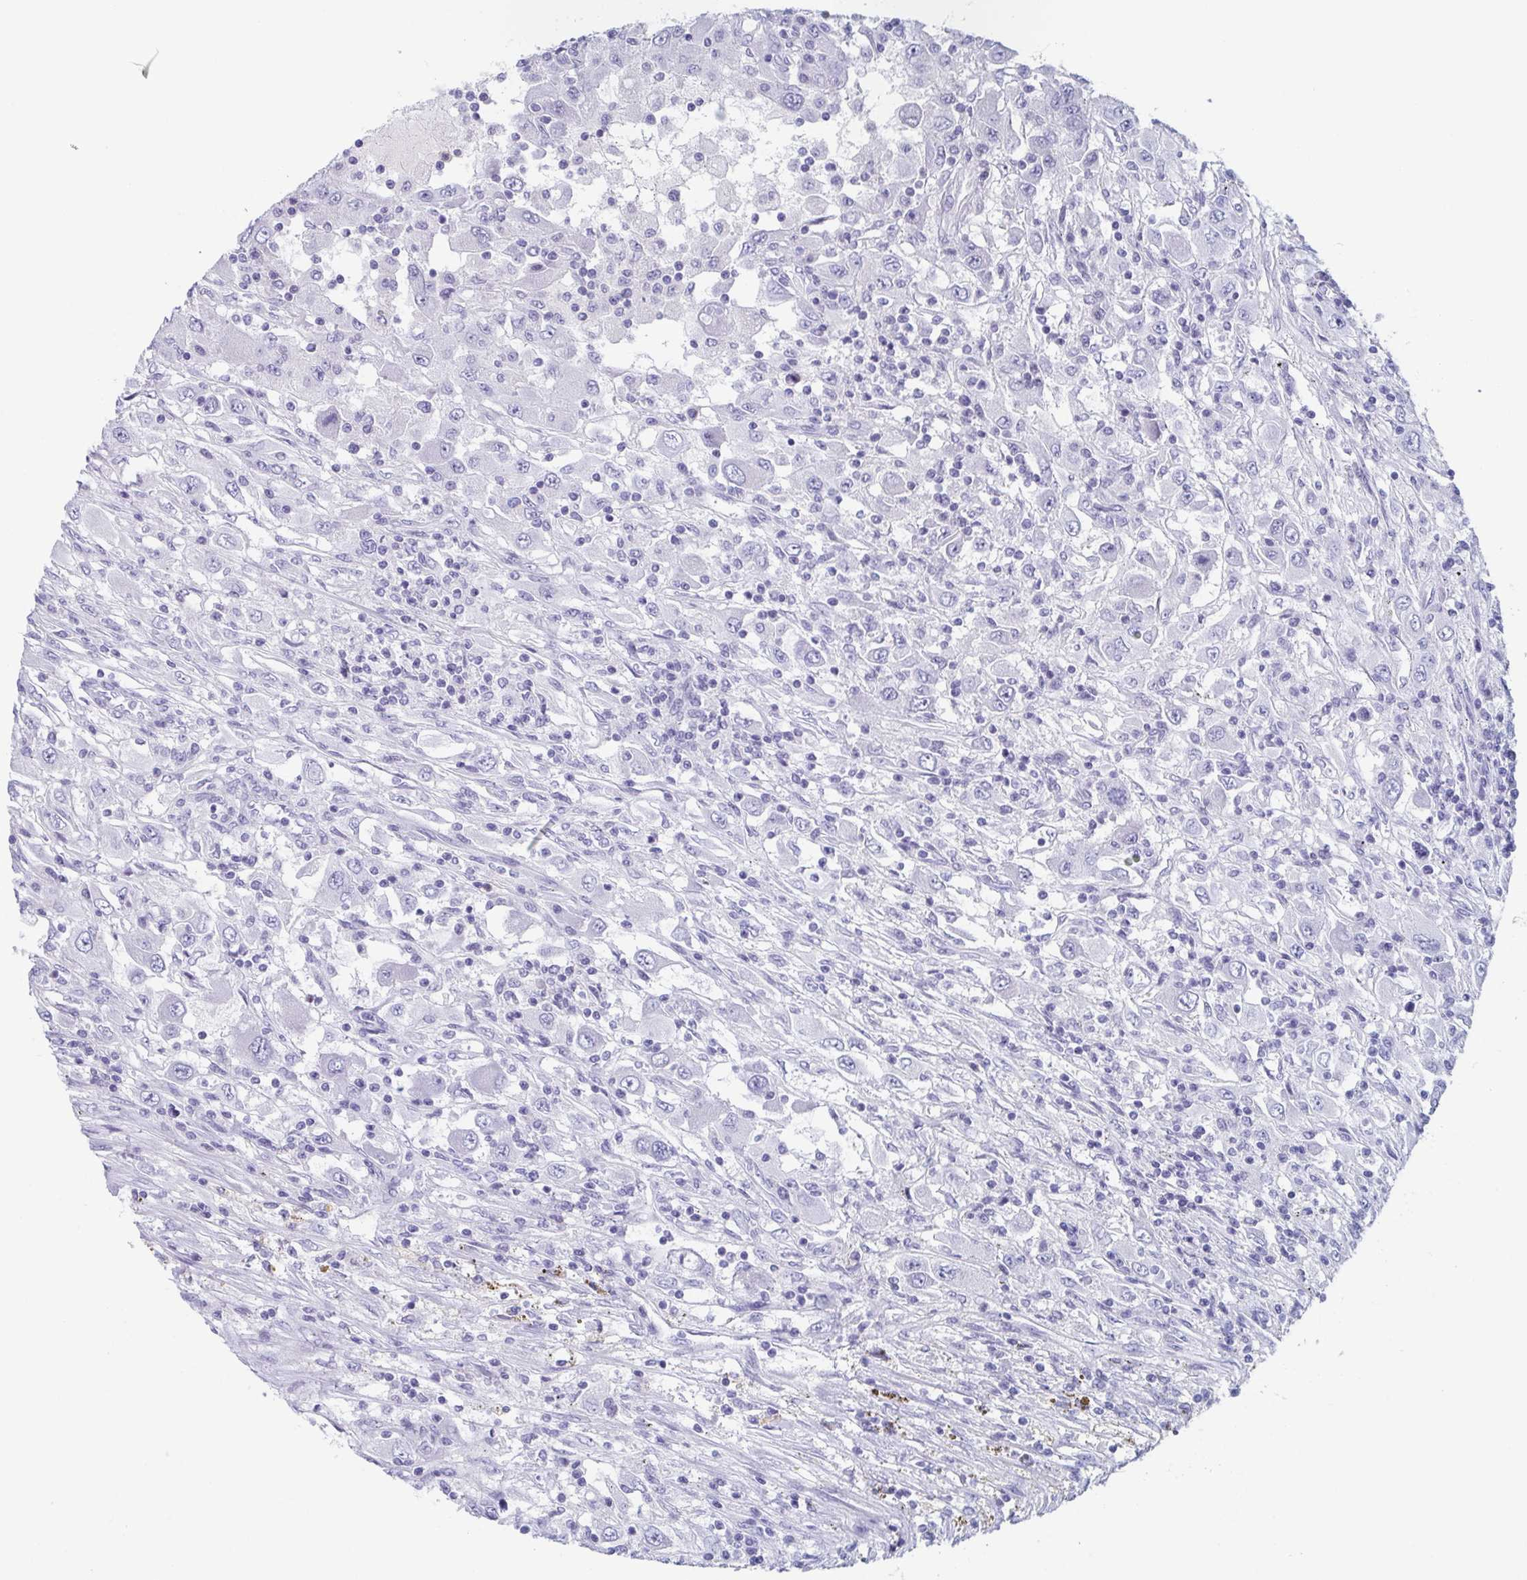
{"staining": {"intensity": "negative", "quantity": "none", "location": "none"}, "tissue": "renal cancer", "cell_type": "Tumor cells", "image_type": "cancer", "snomed": [{"axis": "morphology", "description": "Adenocarcinoma, NOS"}, {"axis": "topography", "description": "Kidney"}], "caption": "Tumor cells show no significant protein positivity in adenocarcinoma (renal). The staining is performed using DAB (3,3'-diaminobenzidine) brown chromogen with nuclei counter-stained in using hematoxylin.", "gene": "LYRM2", "patient": {"sex": "female", "age": 67}}